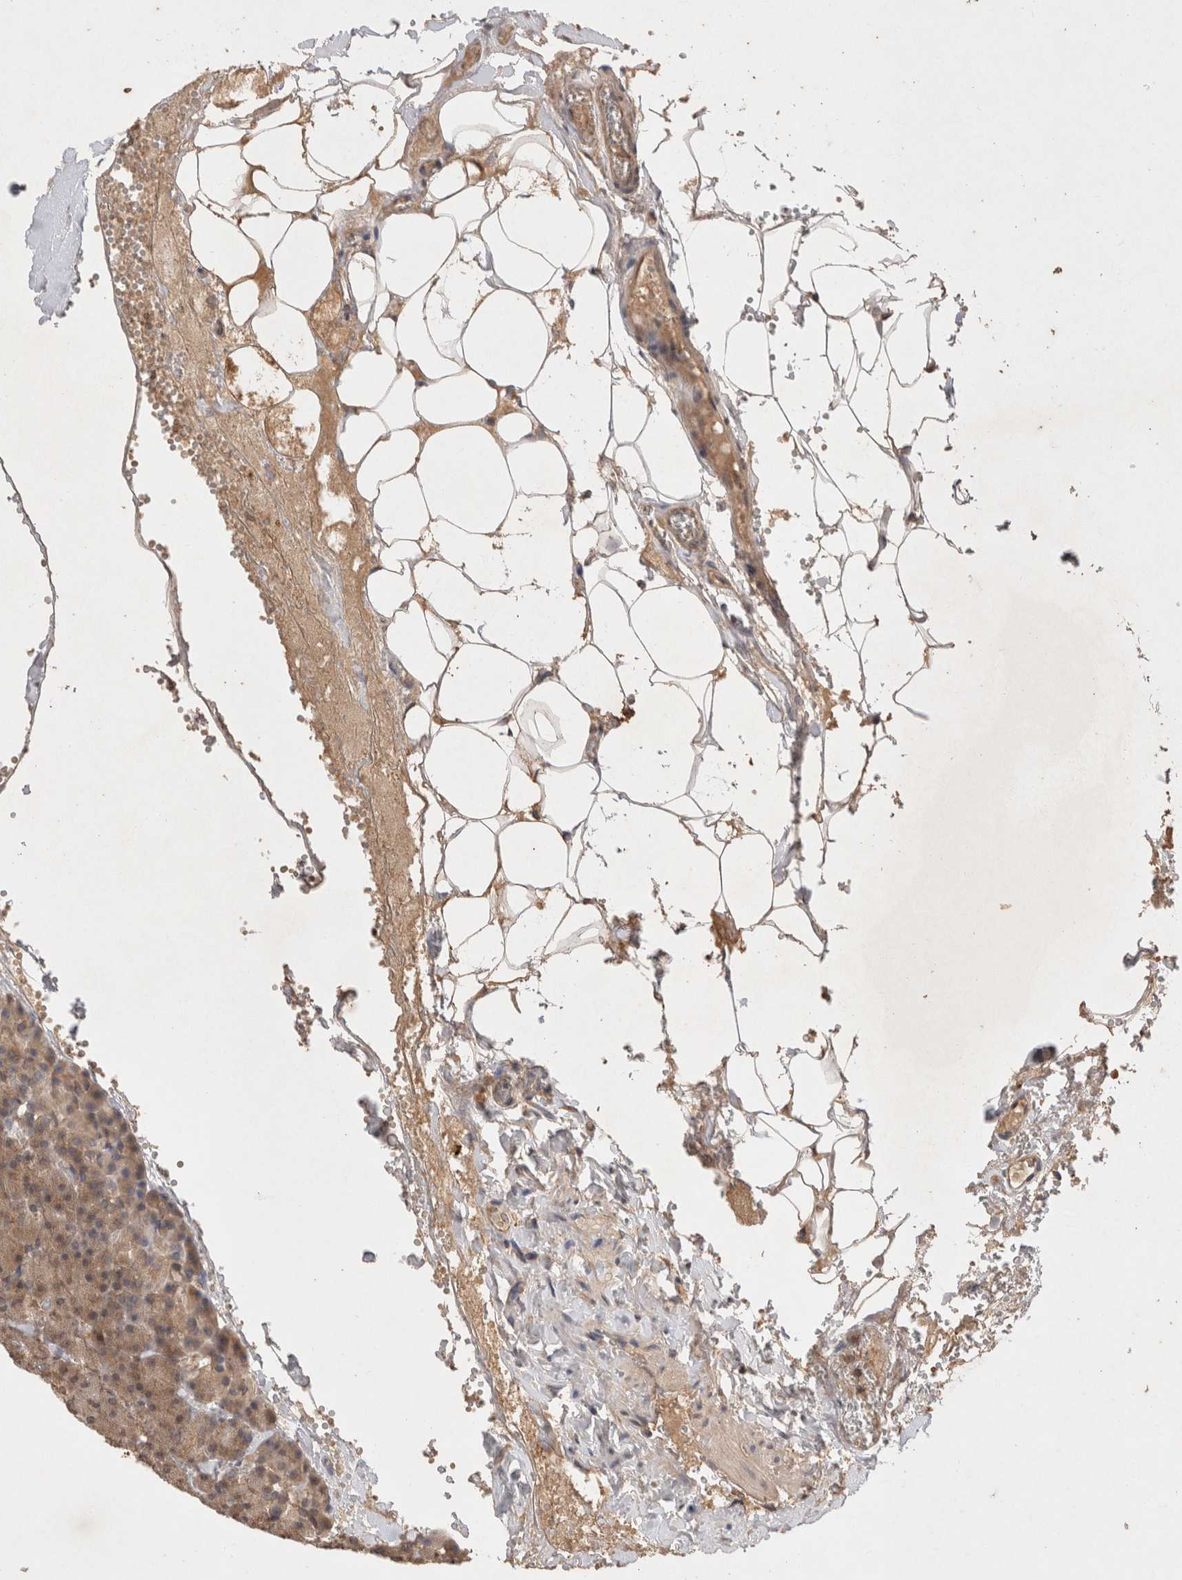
{"staining": {"intensity": "moderate", "quantity": ">75%", "location": "cytoplasmic/membranous"}, "tissue": "pancreas", "cell_type": "Exocrine glandular cells", "image_type": "normal", "snomed": [{"axis": "morphology", "description": "Normal tissue, NOS"}, {"axis": "morphology", "description": "Carcinoid, malignant, NOS"}, {"axis": "topography", "description": "Pancreas"}], "caption": "A brown stain labels moderate cytoplasmic/membranous positivity of a protein in exocrine glandular cells of benign pancreas. (Stains: DAB (3,3'-diaminobenzidine) in brown, nuclei in blue, Microscopy: brightfield microscopy at high magnification).", "gene": "PRMT3", "patient": {"sex": "female", "age": 35}}